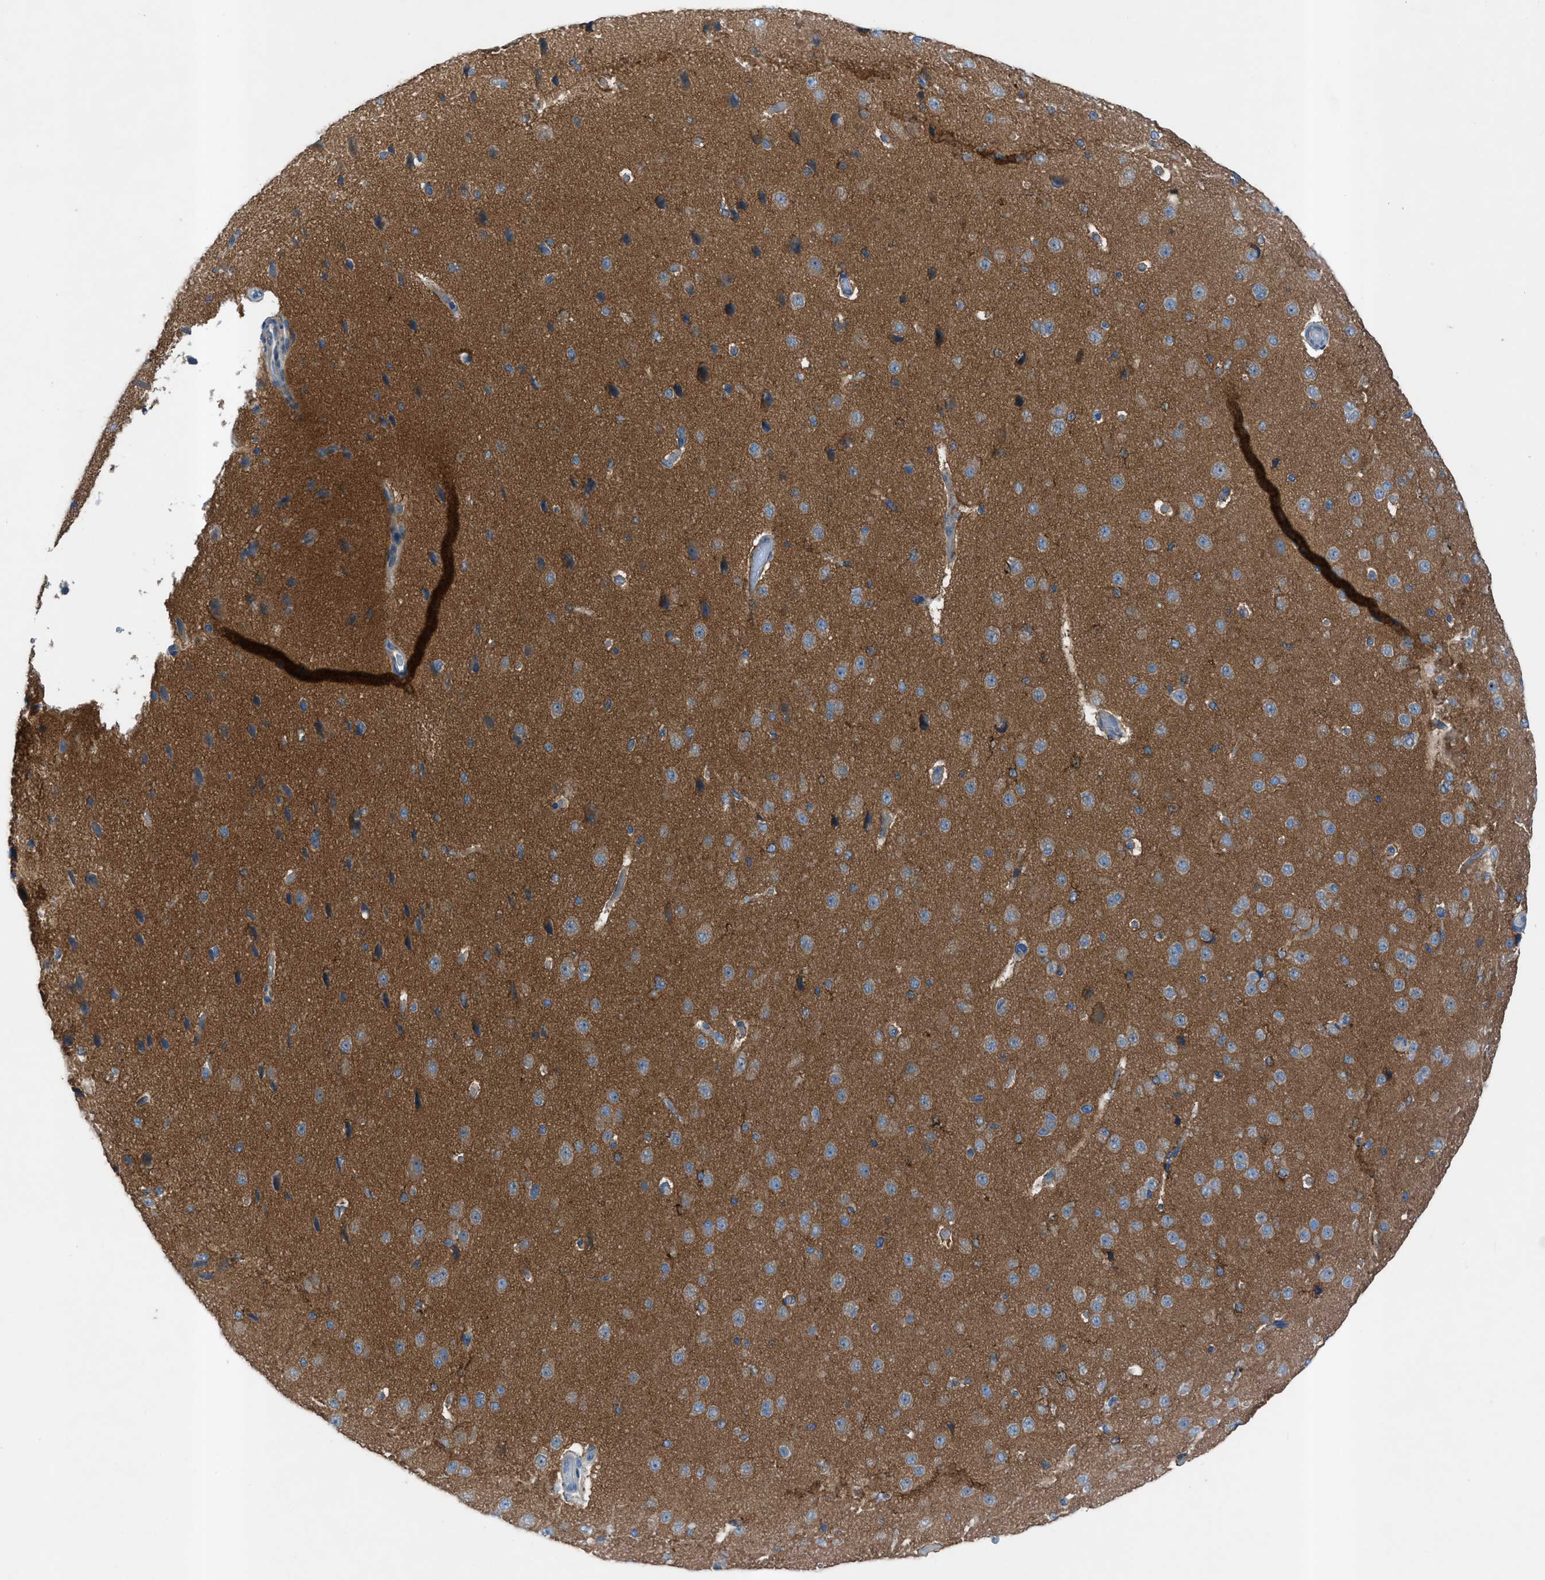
{"staining": {"intensity": "negative", "quantity": "none", "location": "none"}, "tissue": "cerebral cortex", "cell_type": "Endothelial cells", "image_type": "normal", "snomed": [{"axis": "morphology", "description": "Normal tissue, NOS"}, {"axis": "morphology", "description": "Developmental malformation"}, {"axis": "topography", "description": "Cerebral cortex"}], "caption": "This is an immunohistochemistry photomicrograph of normal human cerebral cortex. There is no expression in endothelial cells.", "gene": "C5AR2", "patient": {"sex": "female", "age": 30}}